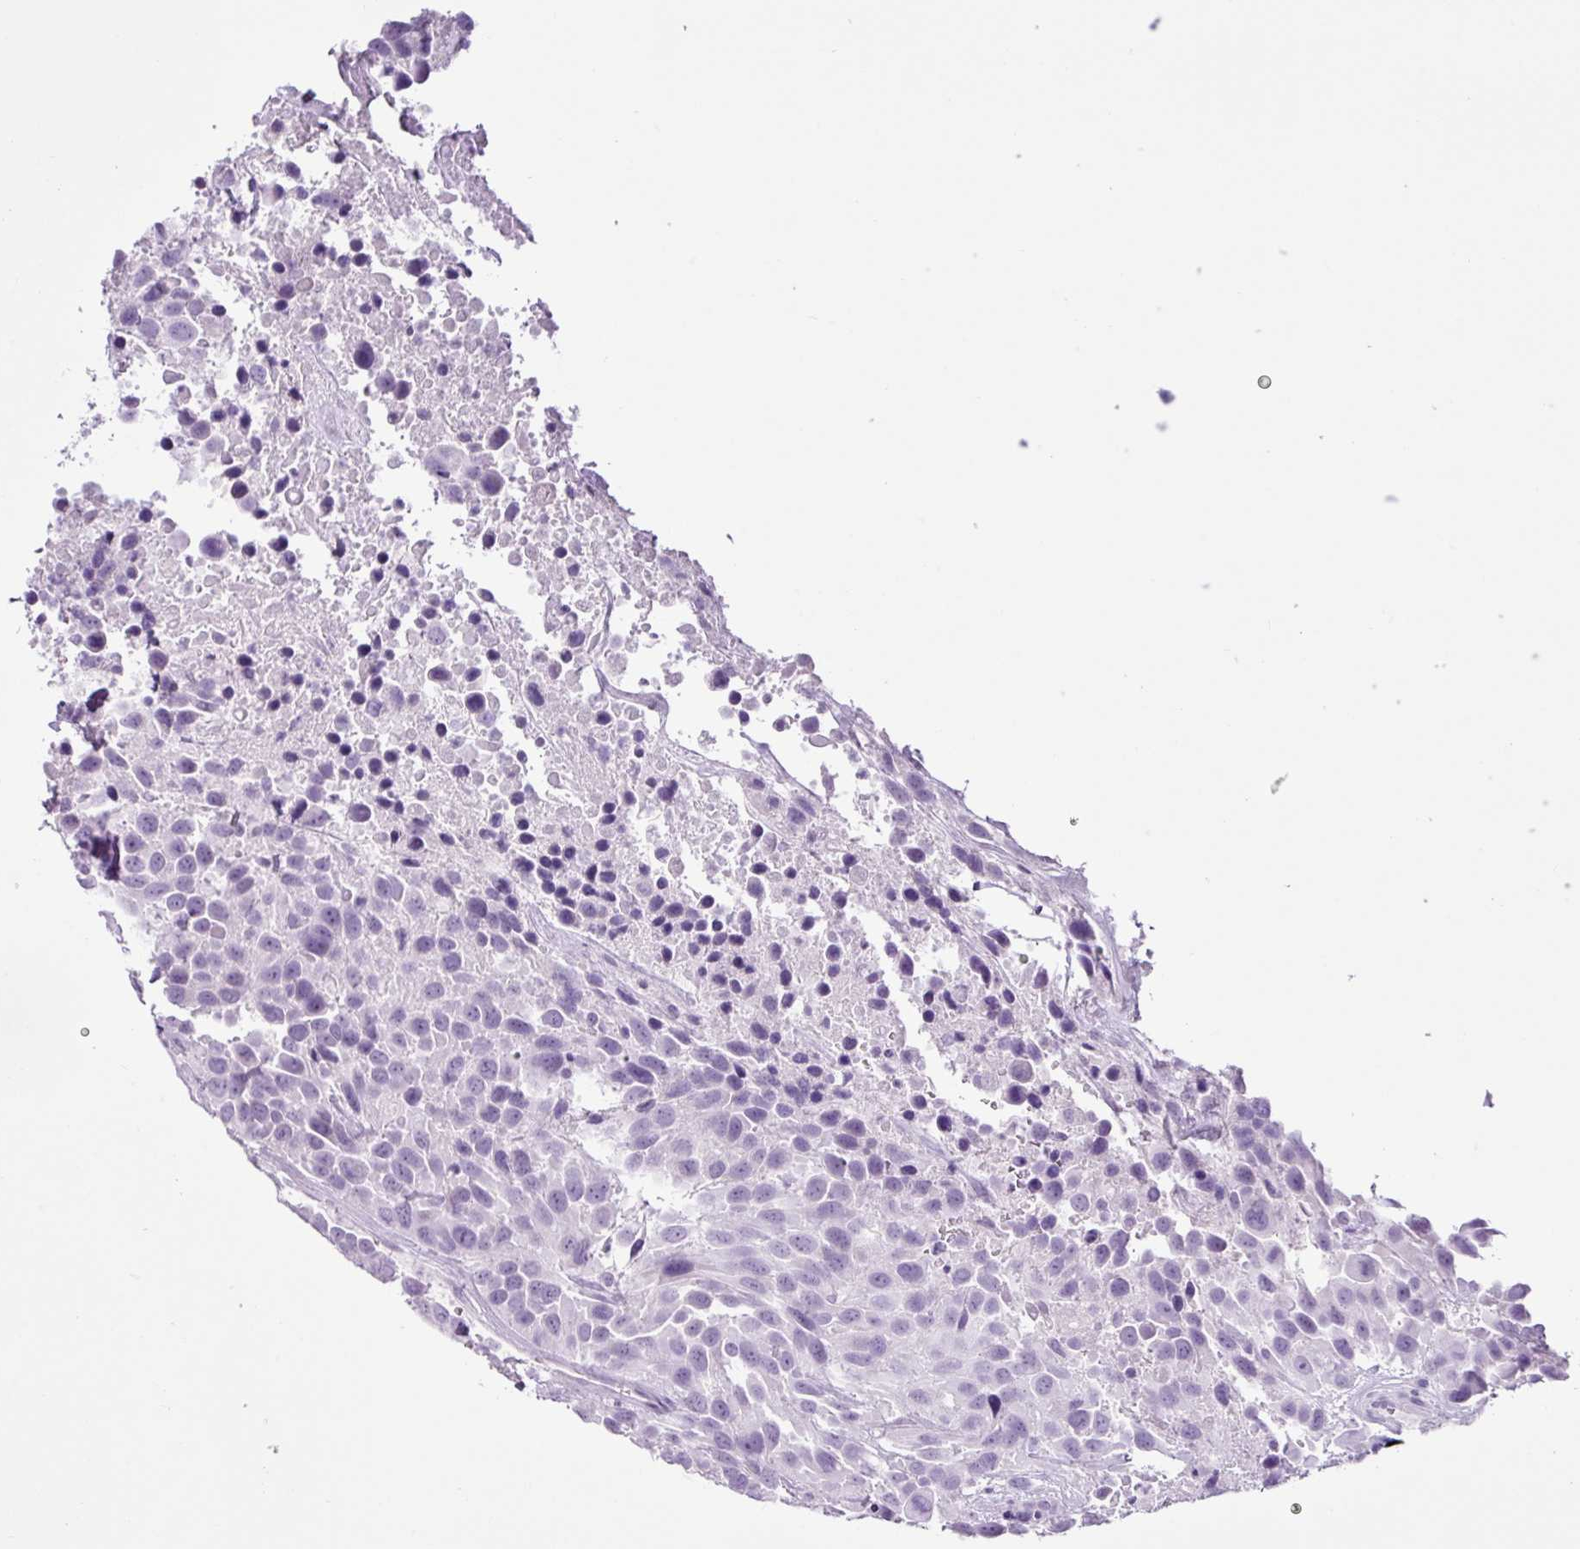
{"staining": {"intensity": "negative", "quantity": "none", "location": "none"}, "tissue": "urothelial cancer", "cell_type": "Tumor cells", "image_type": "cancer", "snomed": [{"axis": "morphology", "description": "Urothelial carcinoma, High grade"}, {"axis": "topography", "description": "Urinary bladder"}], "caption": "The image demonstrates no significant expression in tumor cells of urothelial cancer. (IHC, brightfield microscopy, high magnification).", "gene": "PGR", "patient": {"sex": "female", "age": 70}}